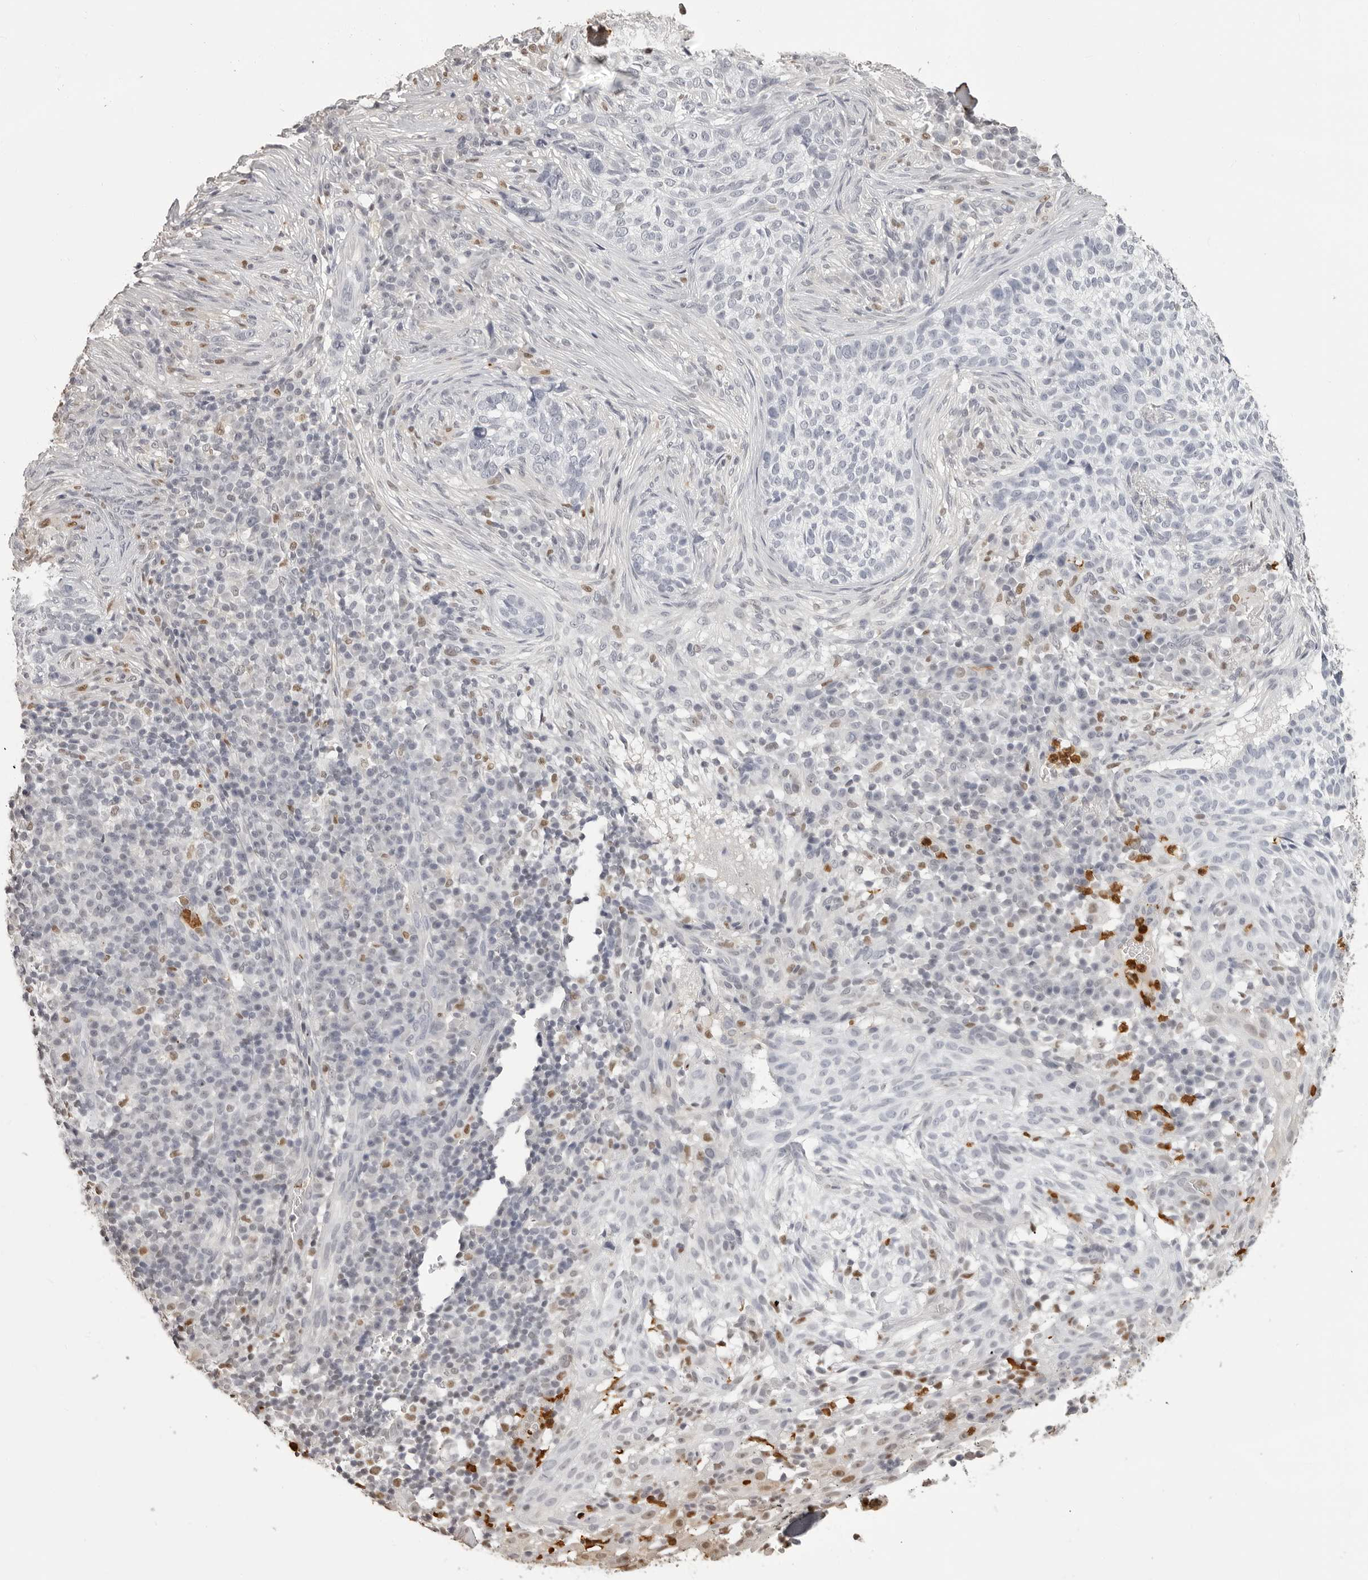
{"staining": {"intensity": "negative", "quantity": "none", "location": "none"}, "tissue": "skin cancer", "cell_type": "Tumor cells", "image_type": "cancer", "snomed": [{"axis": "morphology", "description": "Basal cell carcinoma"}, {"axis": "topography", "description": "Skin"}], "caption": "This is an IHC photomicrograph of skin basal cell carcinoma. There is no staining in tumor cells.", "gene": "IL31", "patient": {"sex": "female", "age": 64}}